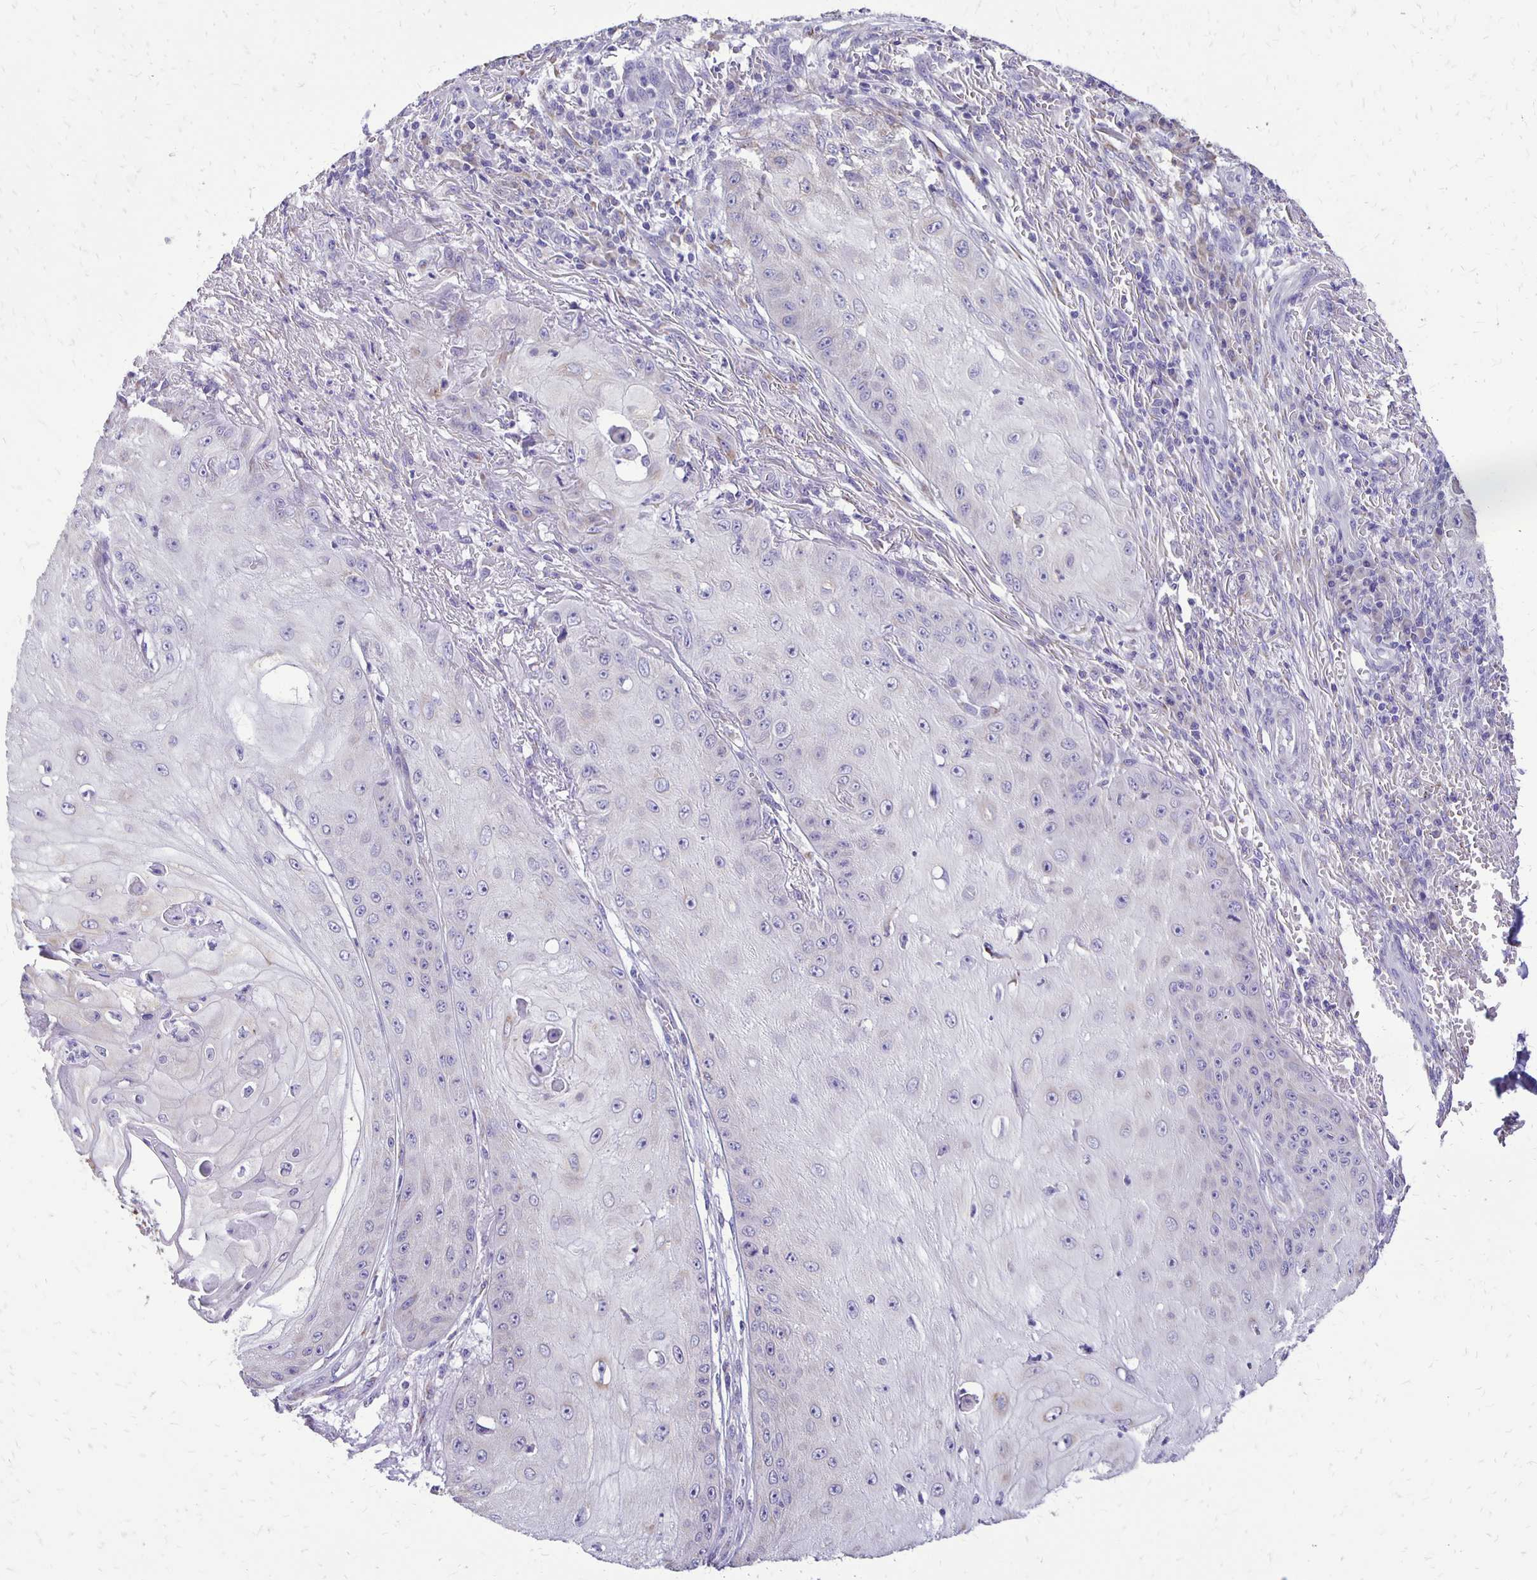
{"staining": {"intensity": "negative", "quantity": "none", "location": "none"}, "tissue": "skin cancer", "cell_type": "Tumor cells", "image_type": "cancer", "snomed": [{"axis": "morphology", "description": "Squamous cell carcinoma, NOS"}, {"axis": "topography", "description": "Skin"}], "caption": "DAB (3,3'-diaminobenzidine) immunohistochemical staining of skin cancer (squamous cell carcinoma) displays no significant staining in tumor cells.", "gene": "ANKRD45", "patient": {"sex": "male", "age": 70}}